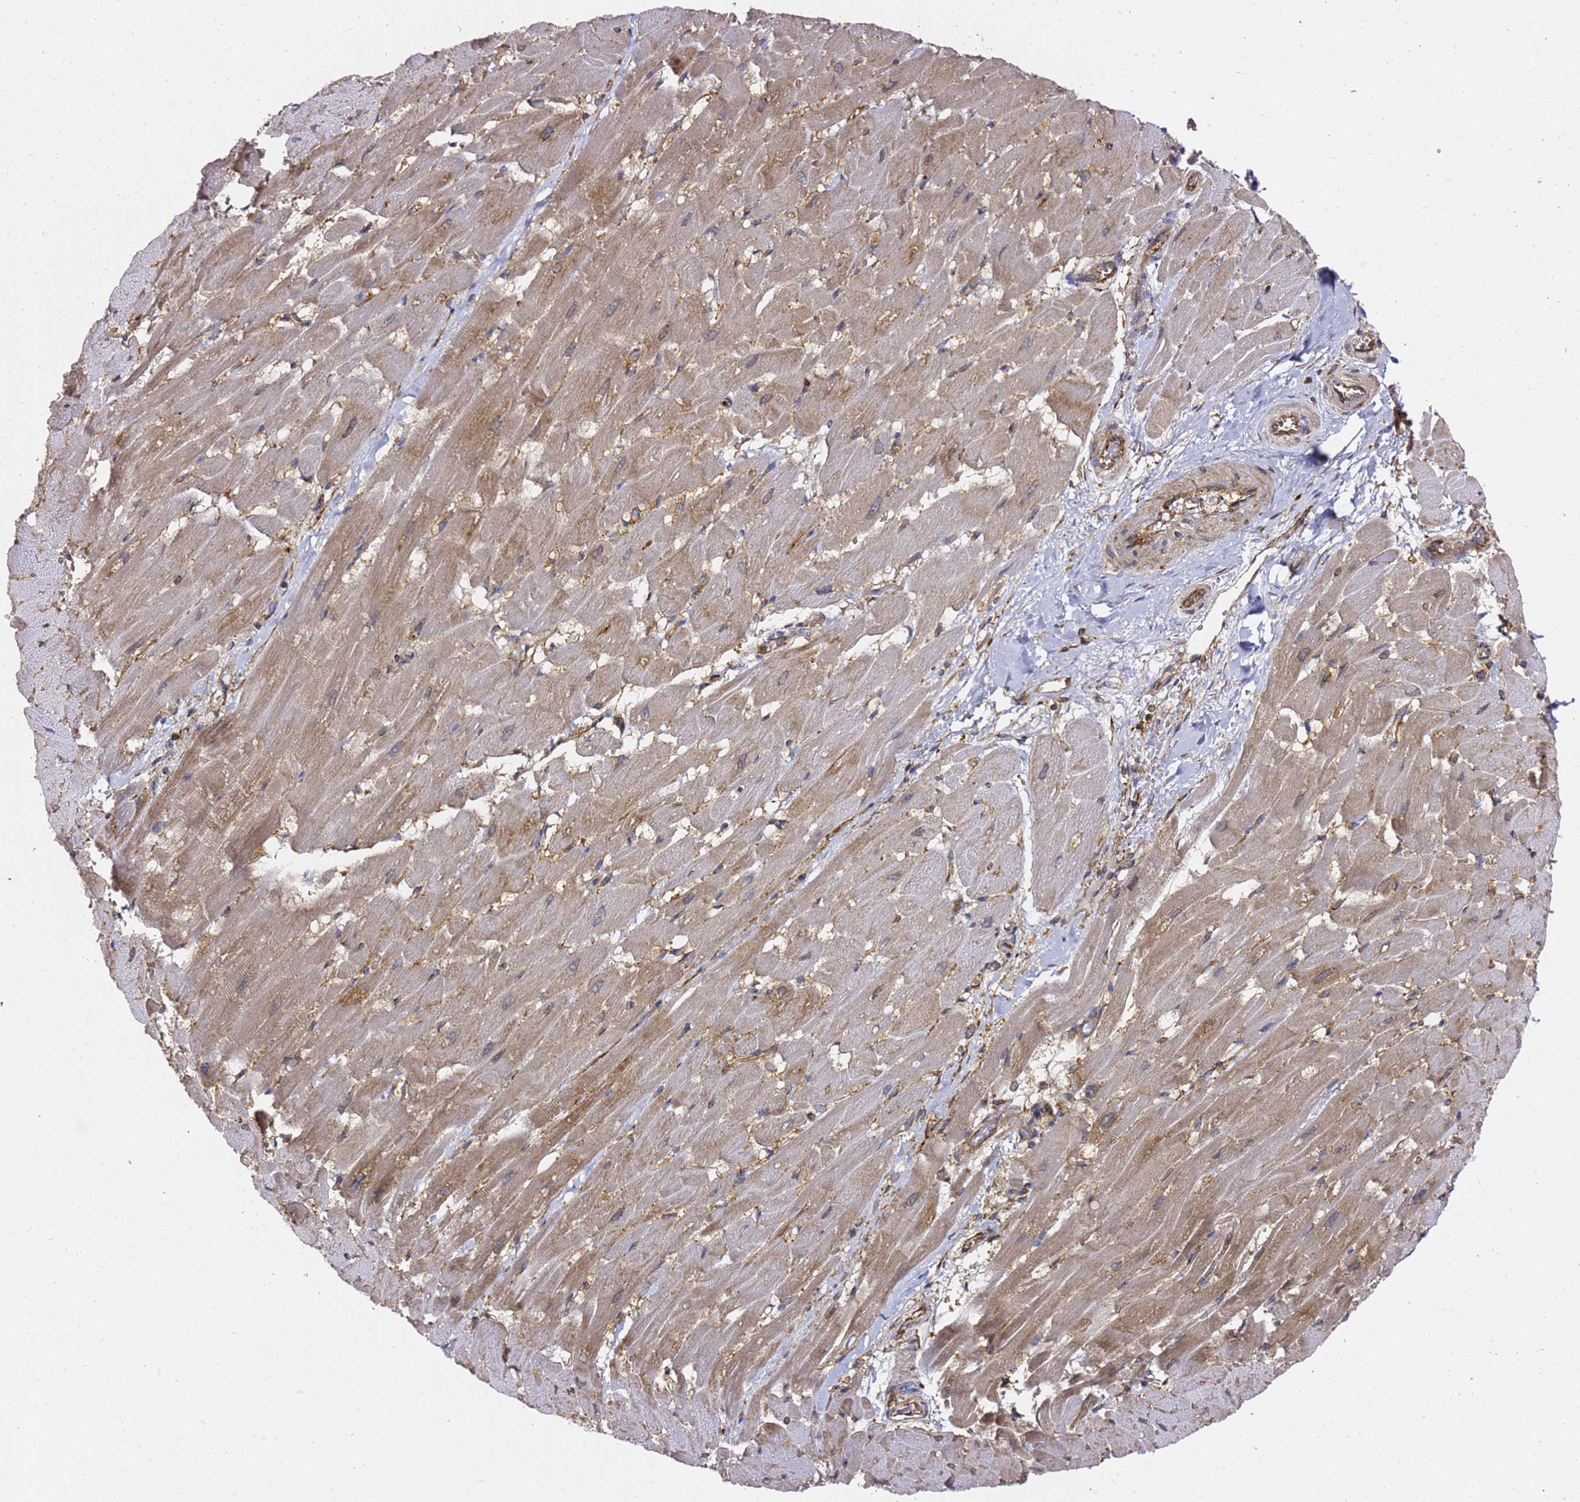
{"staining": {"intensity": "weak", "quantity": "25%-75%", "location": "cytoplasmic/membranous"}, "tissue": "heart muscle", "cell_type": "Cardiomyocytes", "image_type": "normal", "snomed": [{"axis": "morphology", "description": "Normal tissue, NOS"}, {"axis": "topography", "description": "Heart"}], "caption": "Cardiomyocytes demonstrate weak cytoplasmic/membranous staining in approximately 25%-75% of cells in normal heart muscle.", "gene": "TPST1", "patient": {"sex": "male", "age": 37}}